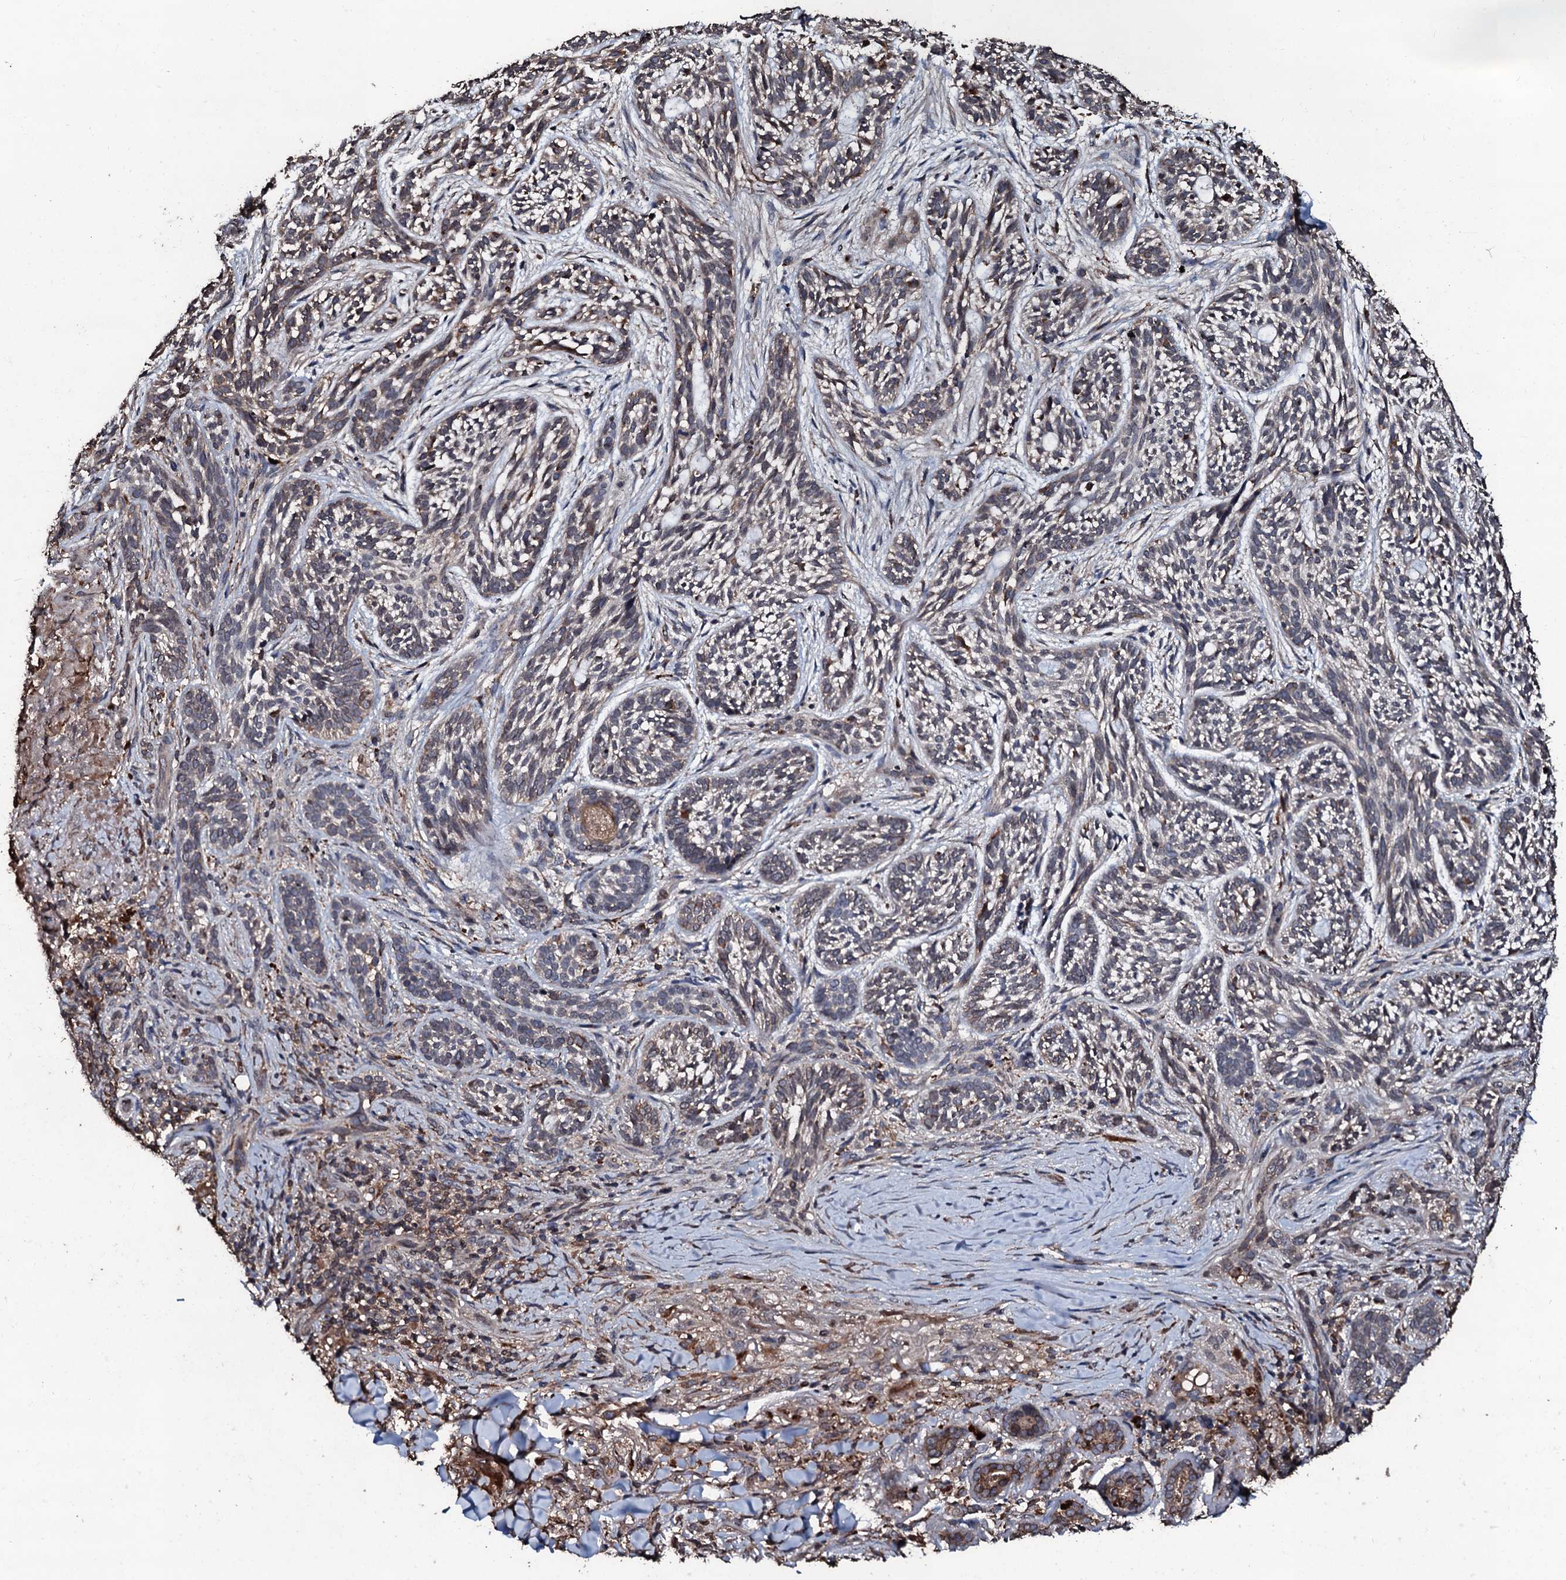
{"staining": {"intensity": "weak", "quantity": "25%-75%", "location": "cytoplasmic/membranous"}, "tissue": "skin cancer", "cell_type": "Tumor cells", "image_type": "cancer", "snomed": [{"axis": "morphology", "description": "Basal cell carcinoma"}, {"axis": "topography", "description": "Skin"}], "caption": "Weak cytoplasmic/membranous protein staining is identified in approximately 25%-75% of tumor cells in skin cancer.", "gene": "SDHAF2", "patient": {"sex": "male", "age": 71}}